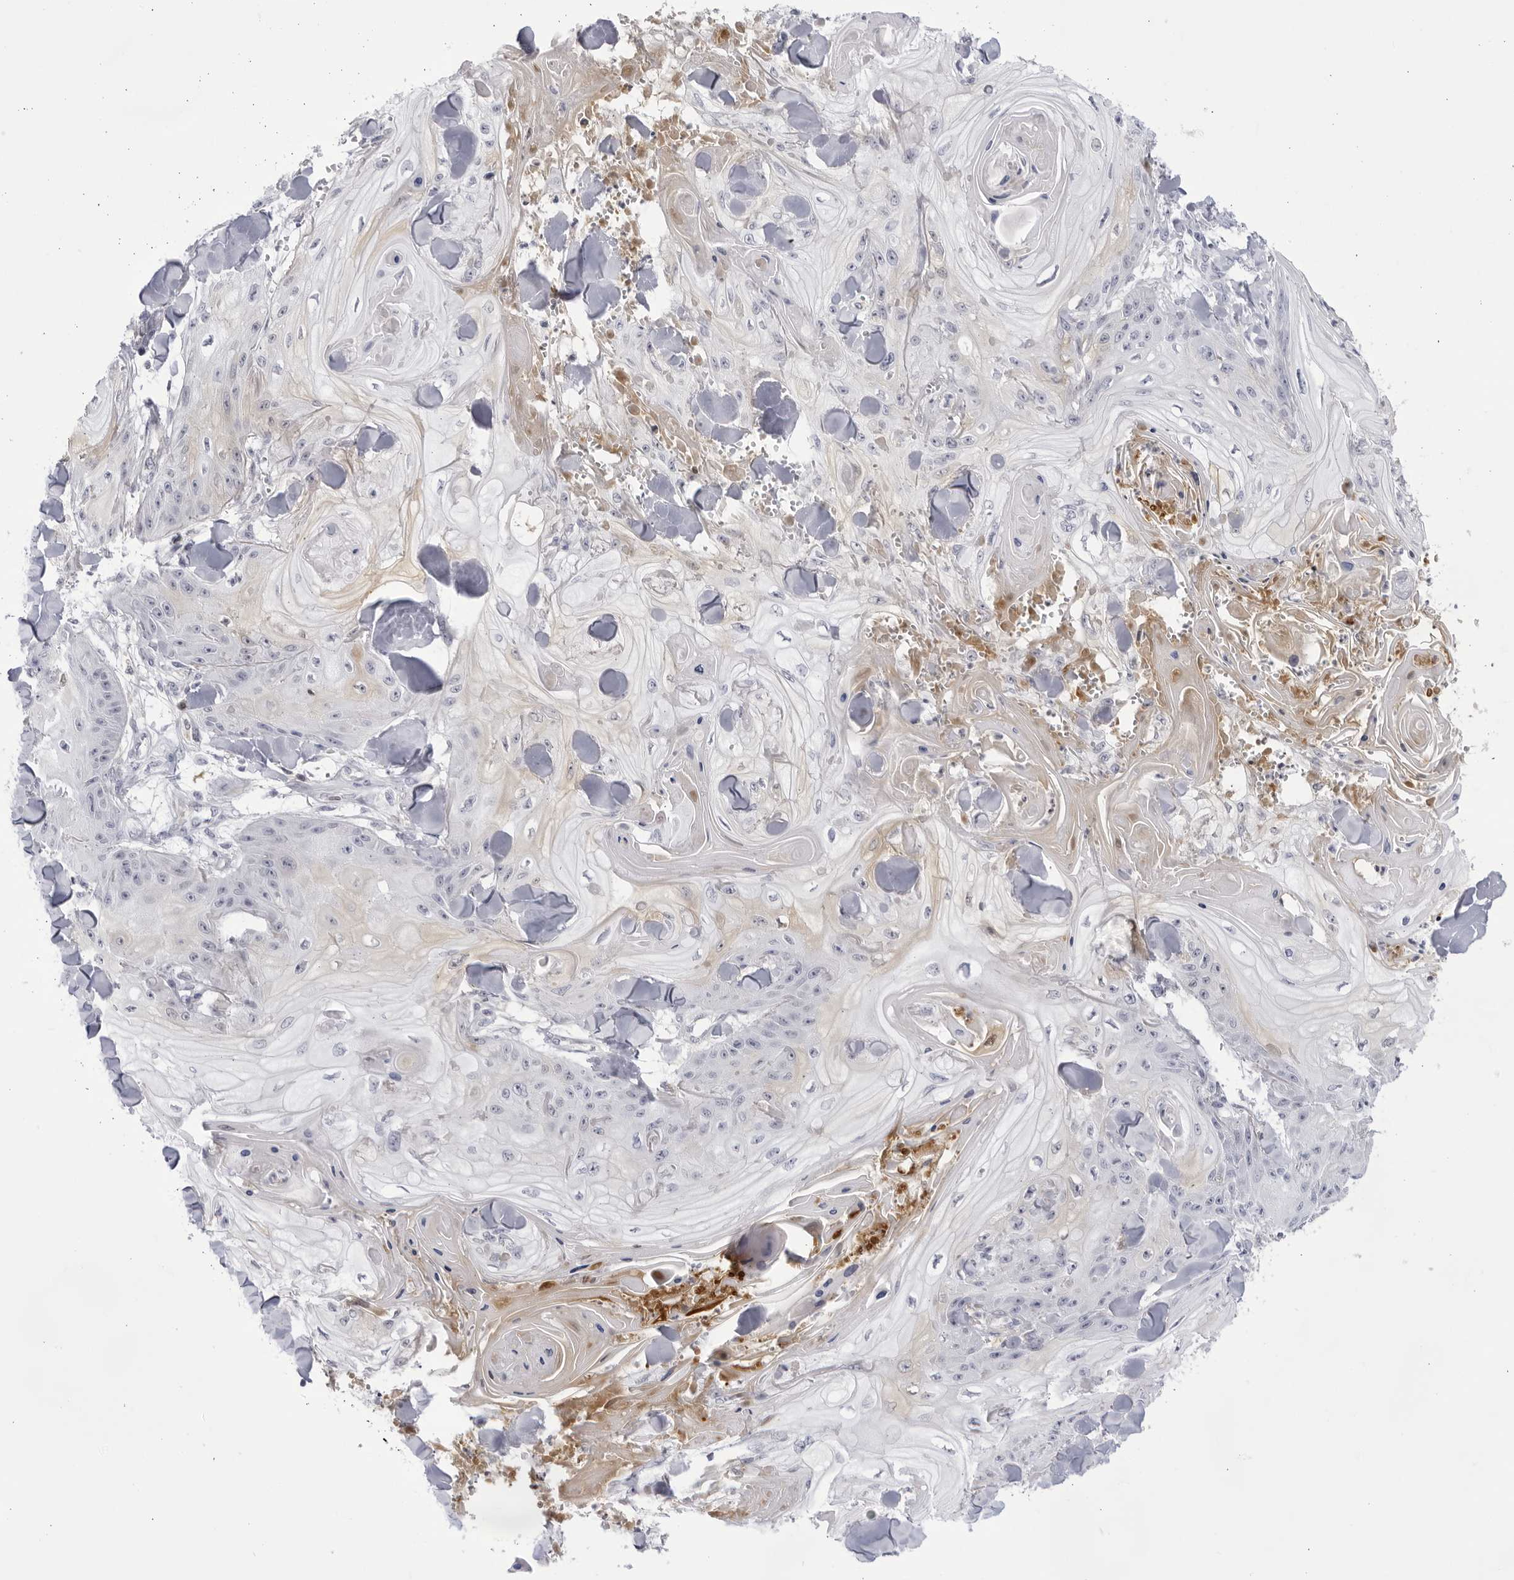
{"staining": {"intensity": "weak", "quantity": "<25%", "location": "cytoplasmic/membranous"}, "tissue": "skin cancer", "cell_type": "Tumor cells", "image_type": "cancer", "snomed": [{"axis": "morphology", "description": "Squamous cell carcinoma, NOS"}, {"axis": "topography", "description": "Skin"}], "caption": "Immunohistochemistry photomicrograph of skin cancer stained for a protein (brown), which shows no positivity in tumor cells.", "gene": "CNBD1", "patient": {"sex": "male", "age": 74}}